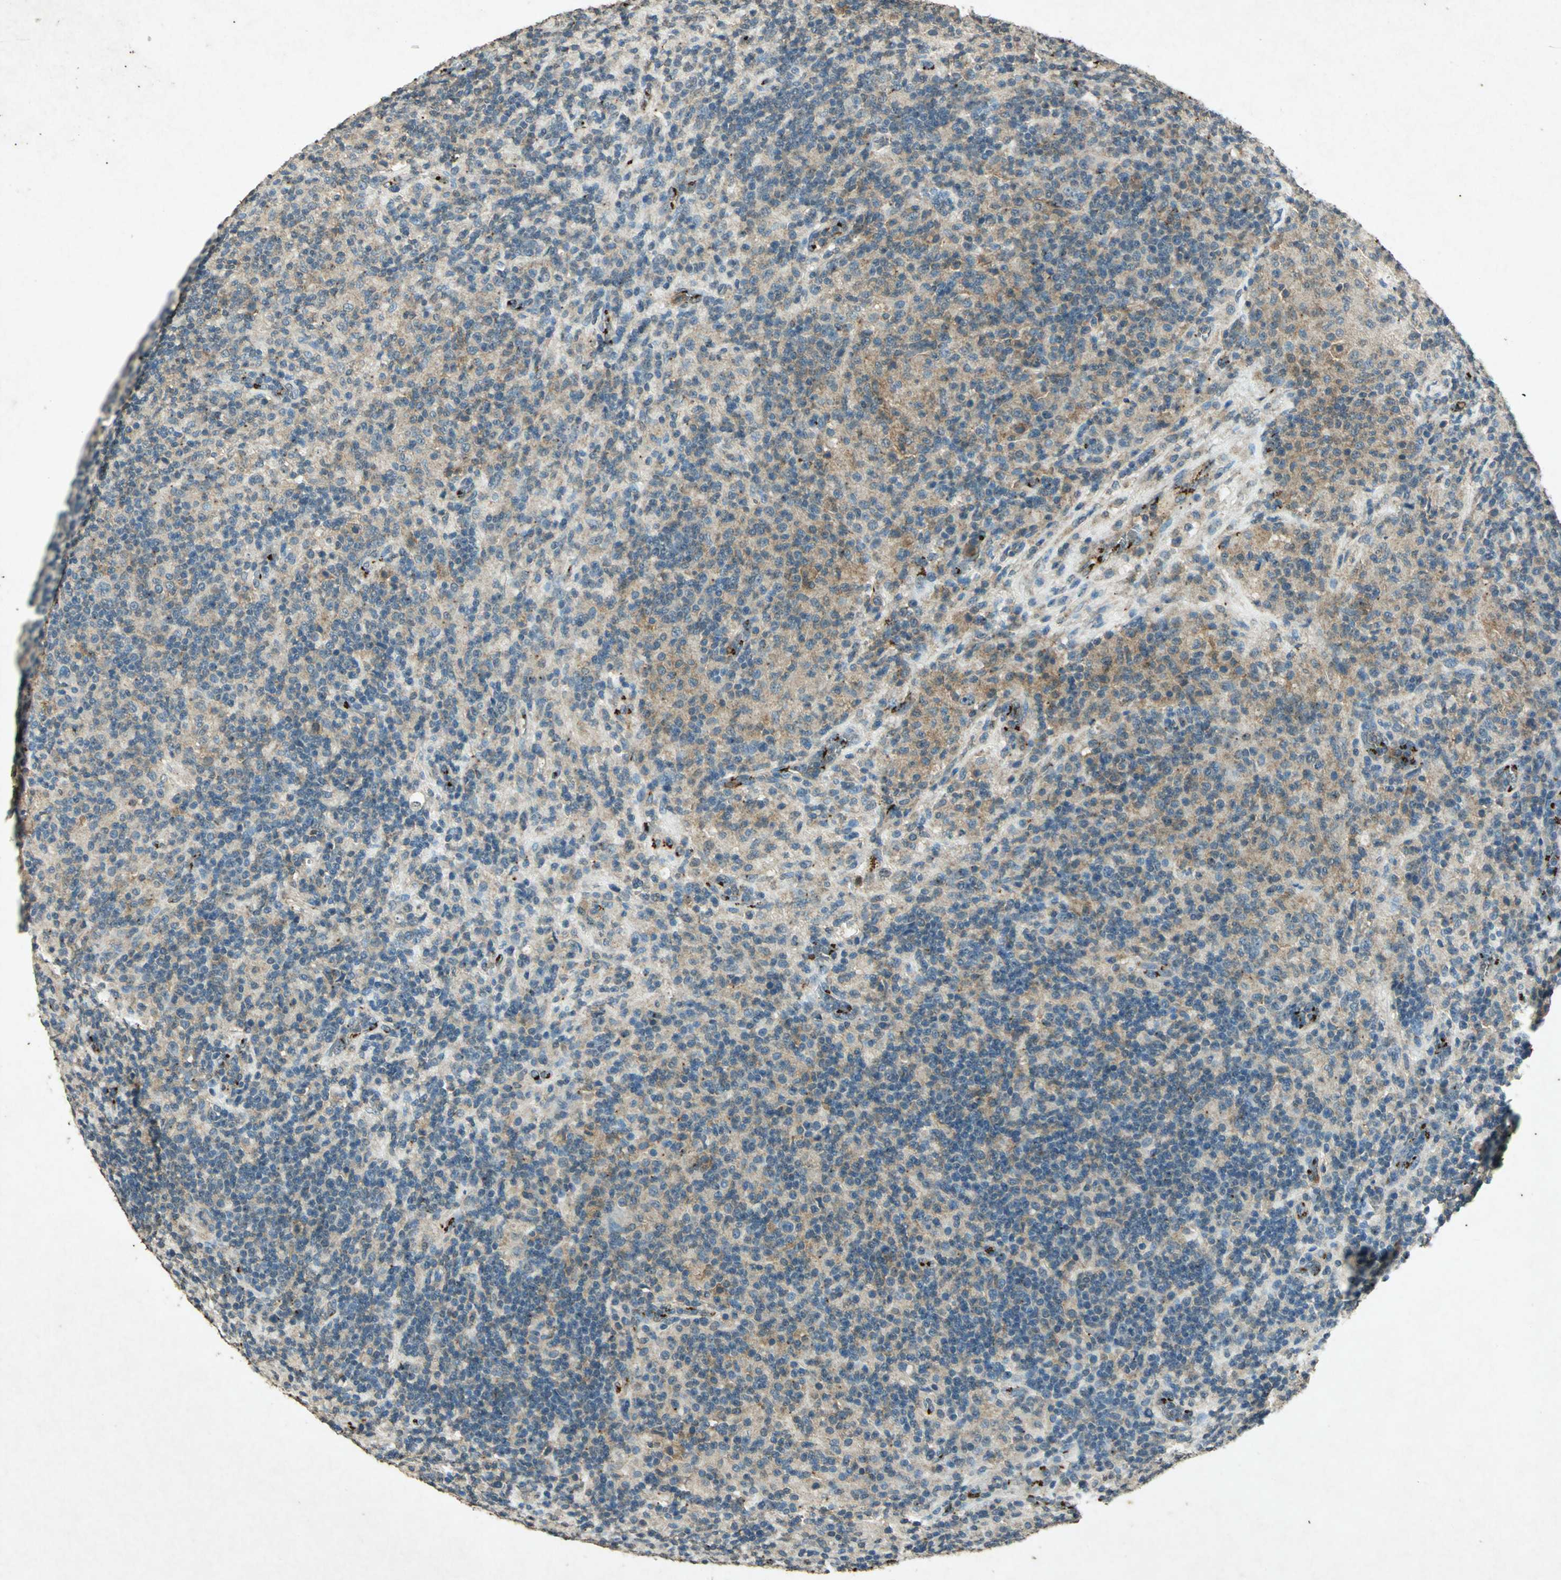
{"staining": {"intensity": "weak", "quantity": "25%-75%", "location": "cytoplasmic/membranous"}, "tissue": "lymphoma", "cell_type": "Tumor cells", "image_type": "cancer", "snomed": [{"axis": "morphology", "description": "Hodgkin's disease, NOS"}, {"axis": "topography", "description": "Lymph node"}], "caption": "Immunohistochemistry (IHC) of Hodgkin's disease reveals low levels of weak cytoplasmic/membranous staining in approximately 25%-75% of tumor cells.", "gene": "PSEN1", "patient": {"sex": "male", "age": 70}}